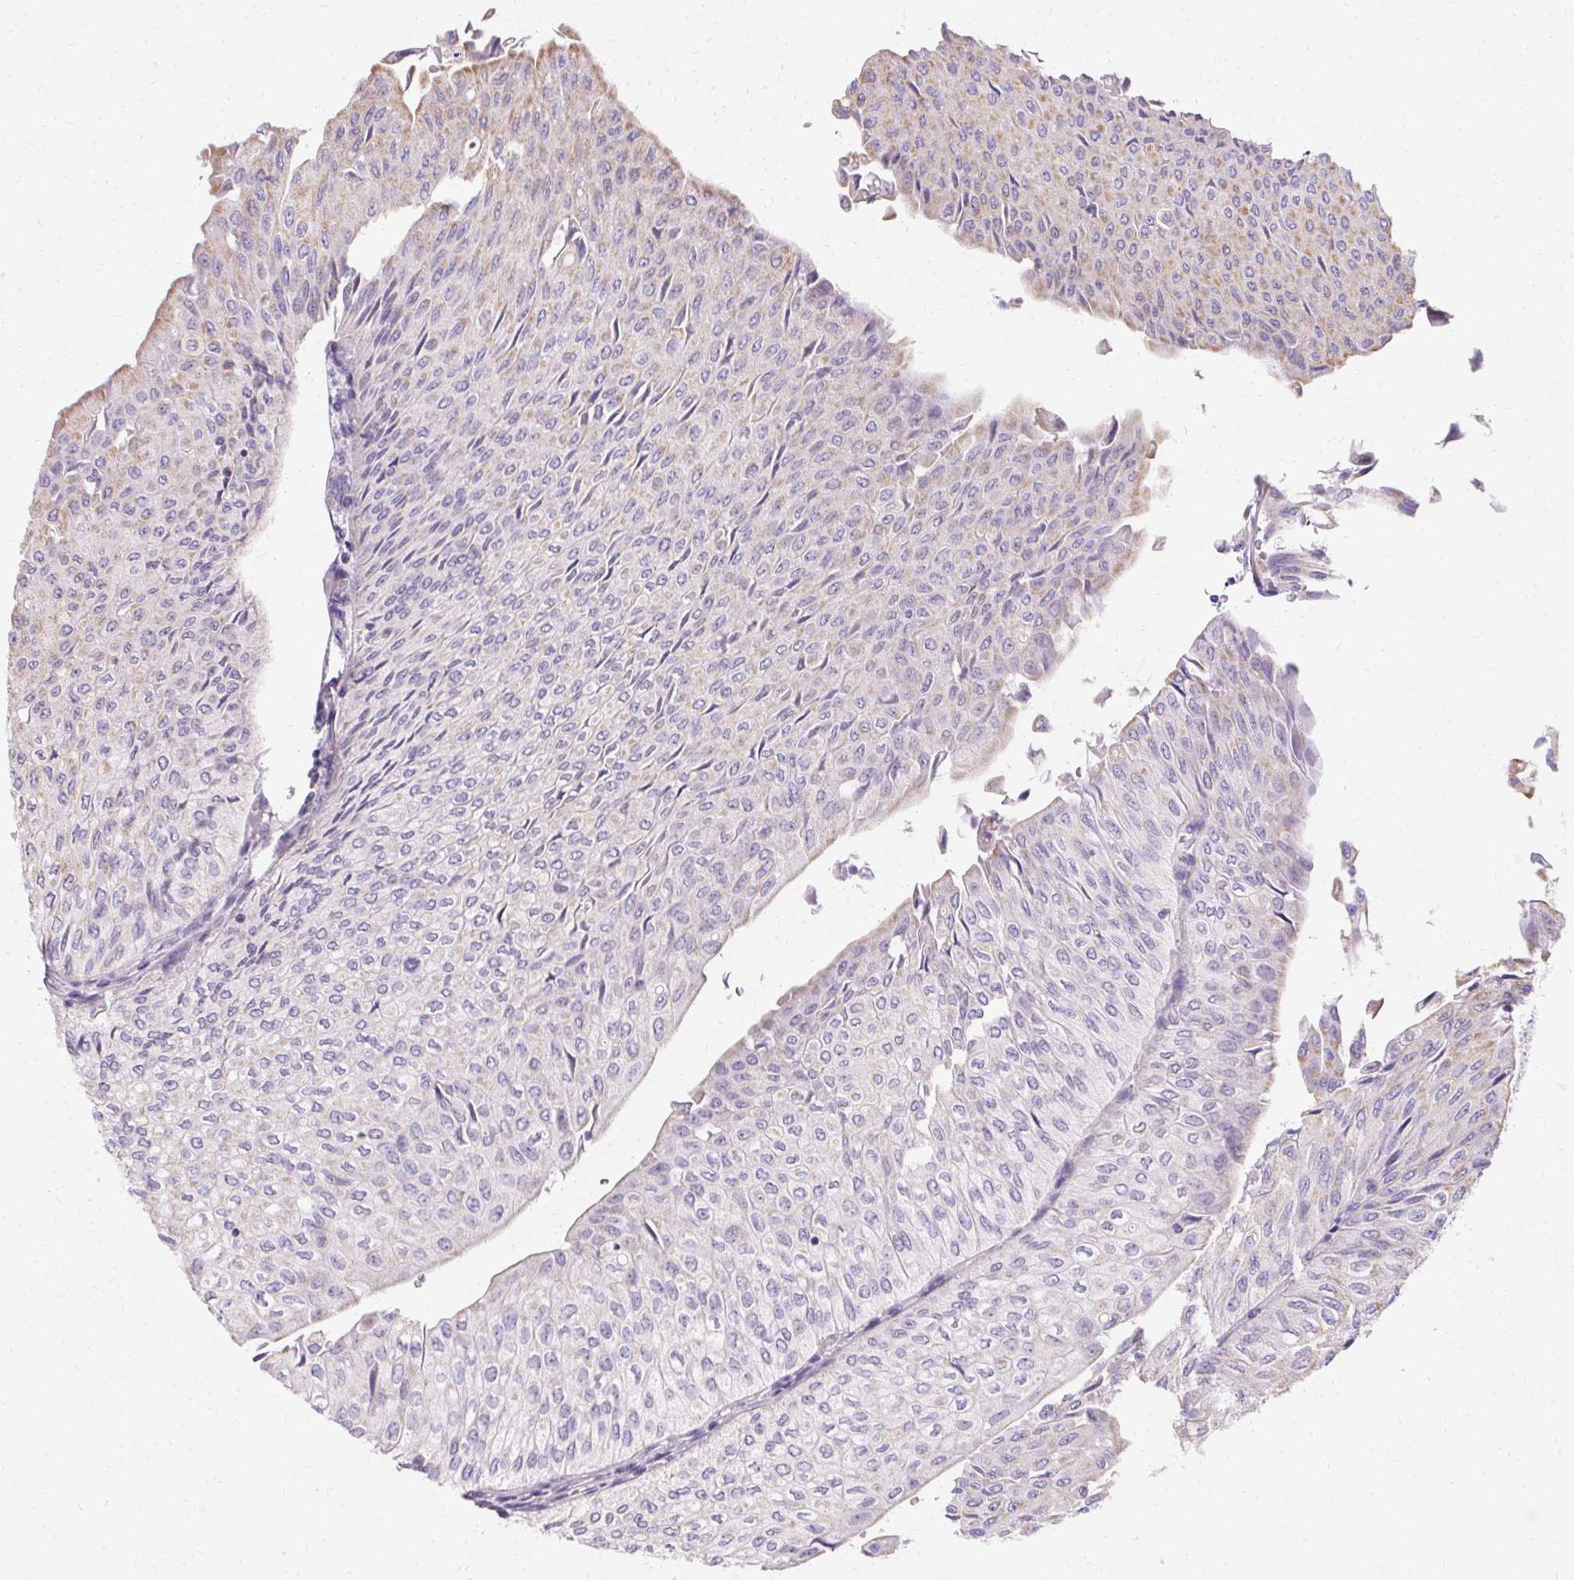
{"staining": {"intensity": "negative", "quantity": "none", "location": "none"}, "tissue": "urothelial cancer", "cell_type": "Tumor cells", "image_type": "cancer", "snomed": [{"axis": "morphology", "description": "Urothelial carcinoma, NOS"}, {"axis": "topography", "description": "Urinary bladder"}], "caption": "A photomicrograph of transitional cell carcinoma stained for a protein shows no brown staining in tumor cells.", "gene": "ASGR2", "patient": {"sex": "male", "age": 62}}